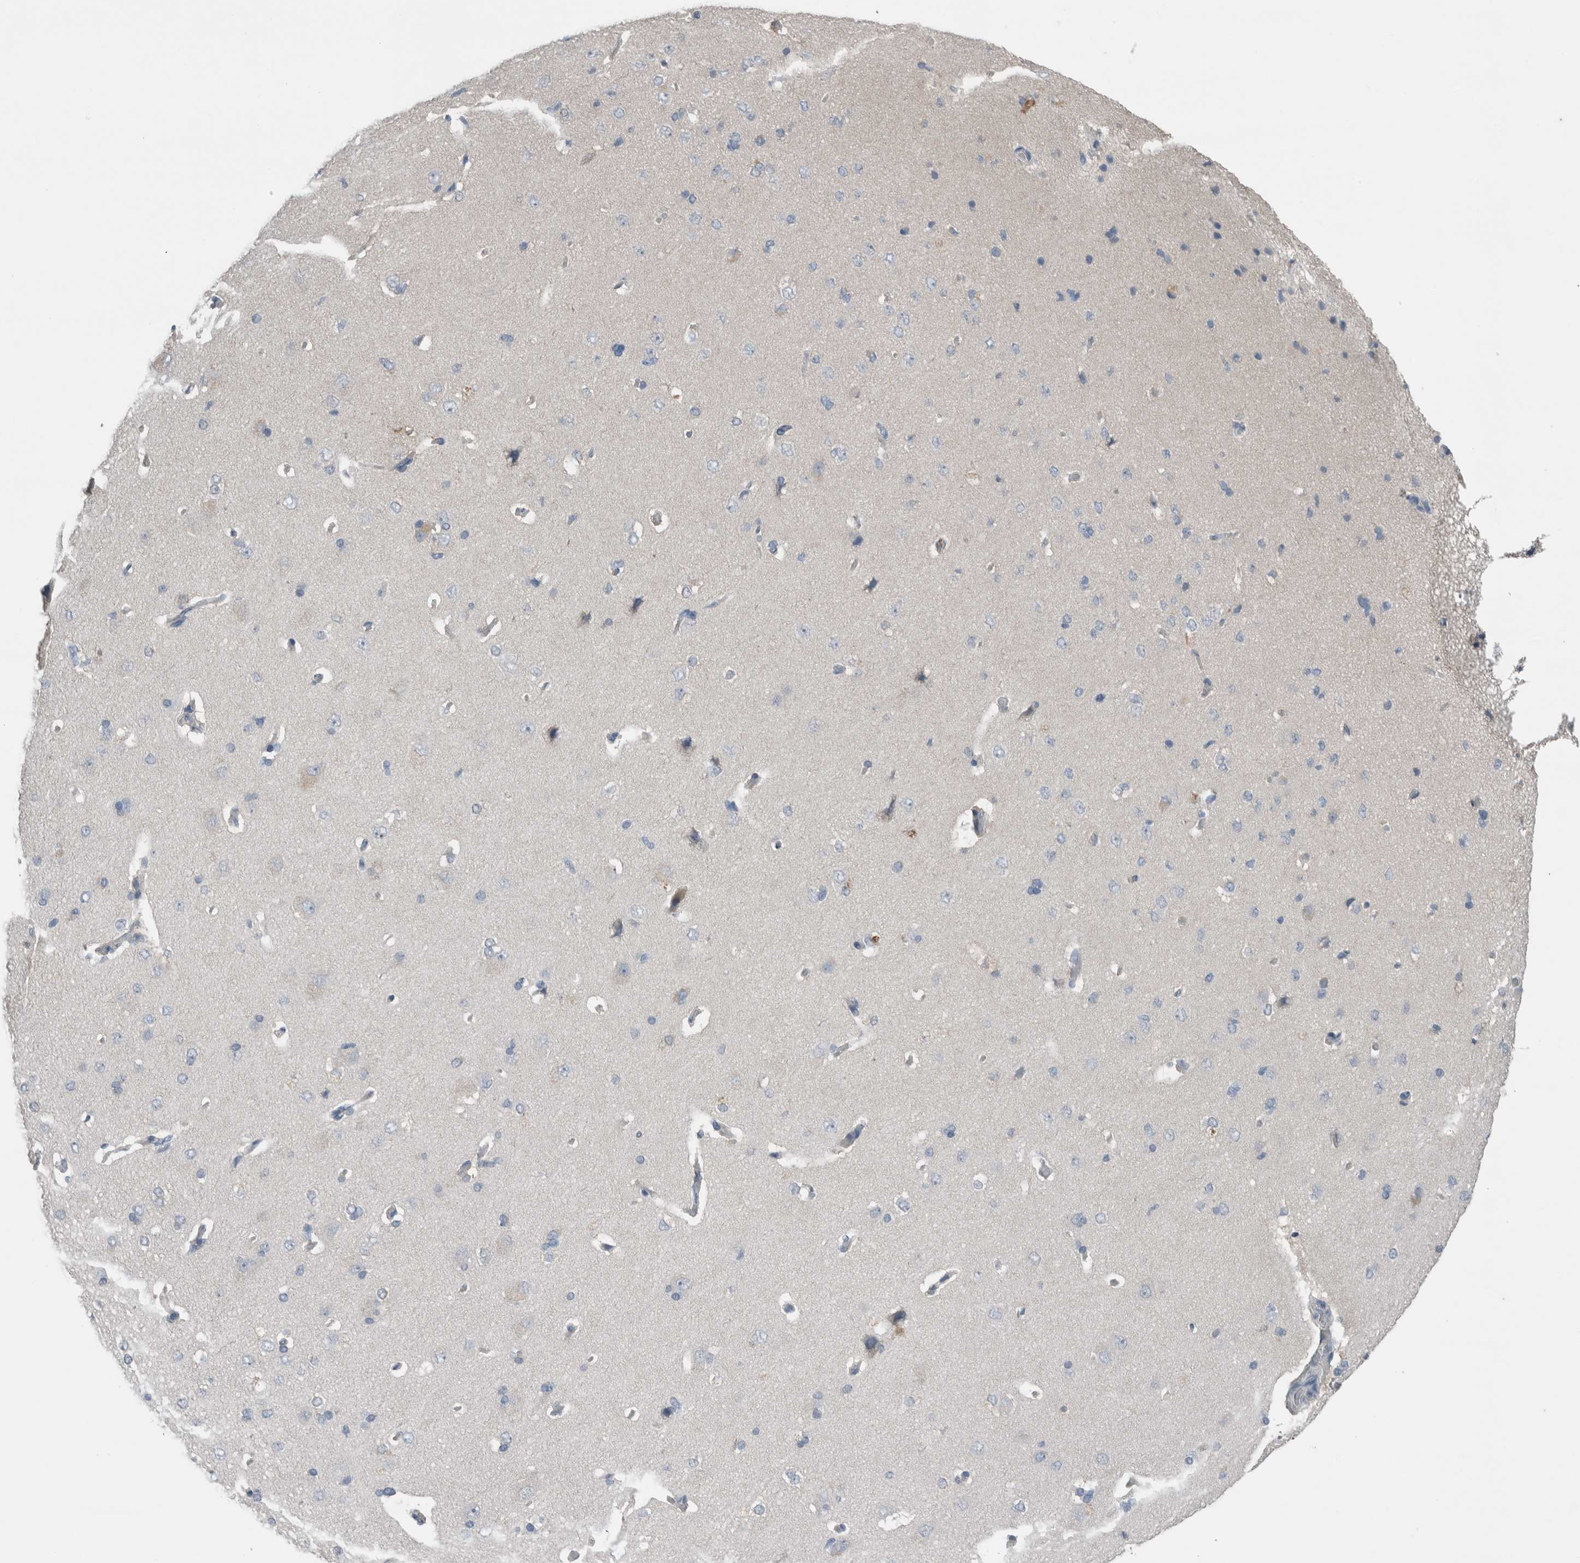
{"staining": {"intensity": "negative", "quantity": "none", "location": "none"}, "tissue": "cerebral cortex", "cell_type": "Endothelial cells", "image_type": "normal", "snomed": [{"axis": "morphology", "description": "Normal tissue, NOS"}, {"axis": "topography", "description": "Cerebral cortex"}], "caption": "Cerebral cortex stained for a protein using immunohistochemistry (IHC) displays no expression endothelial cells.", "gene": "CRNN", "patient": {"sex": "male", "age": 62}}